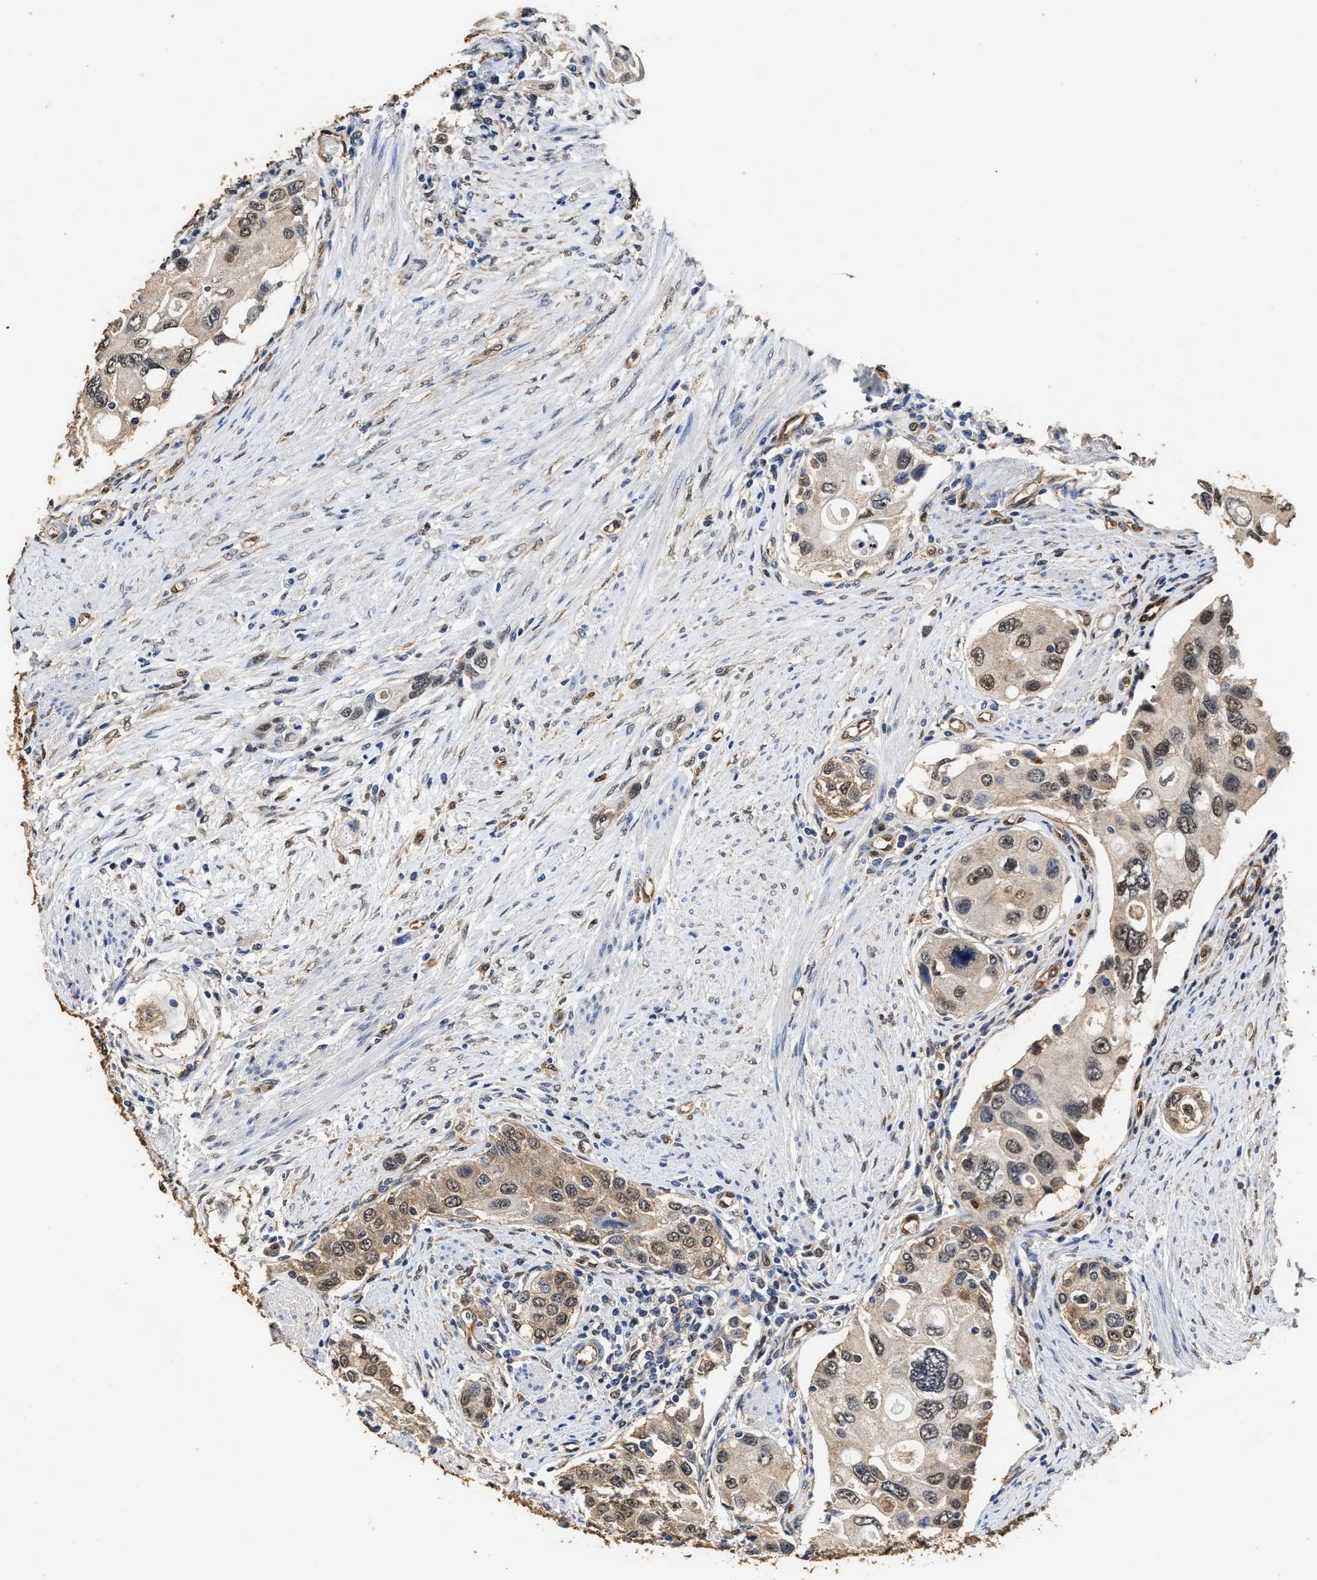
{"staining": {"intensity": "moderate", "quantity": ">75%", "location": "cytoplasmic/membranous,nuclear"}, "tissue": "urothelial cancer", "cell_type": "Tumor cells", "image_type": "cancer", "snomed": [{"axis": "morphology", "description": "Urothelial carcinoma, High grade"}, {"axis": "topography", "description": "Urinary bladder"}], "caption": "Immunohistochemistry (IHC) (DAB) staining of urothelial carcinoma (high-grade) reveals moderate cytoplasmic/membranous and nuclear protein staining in about >75% of tumor cells.", "gene": "YWHAE", "patient": {"sex": "female", "age": 56}}